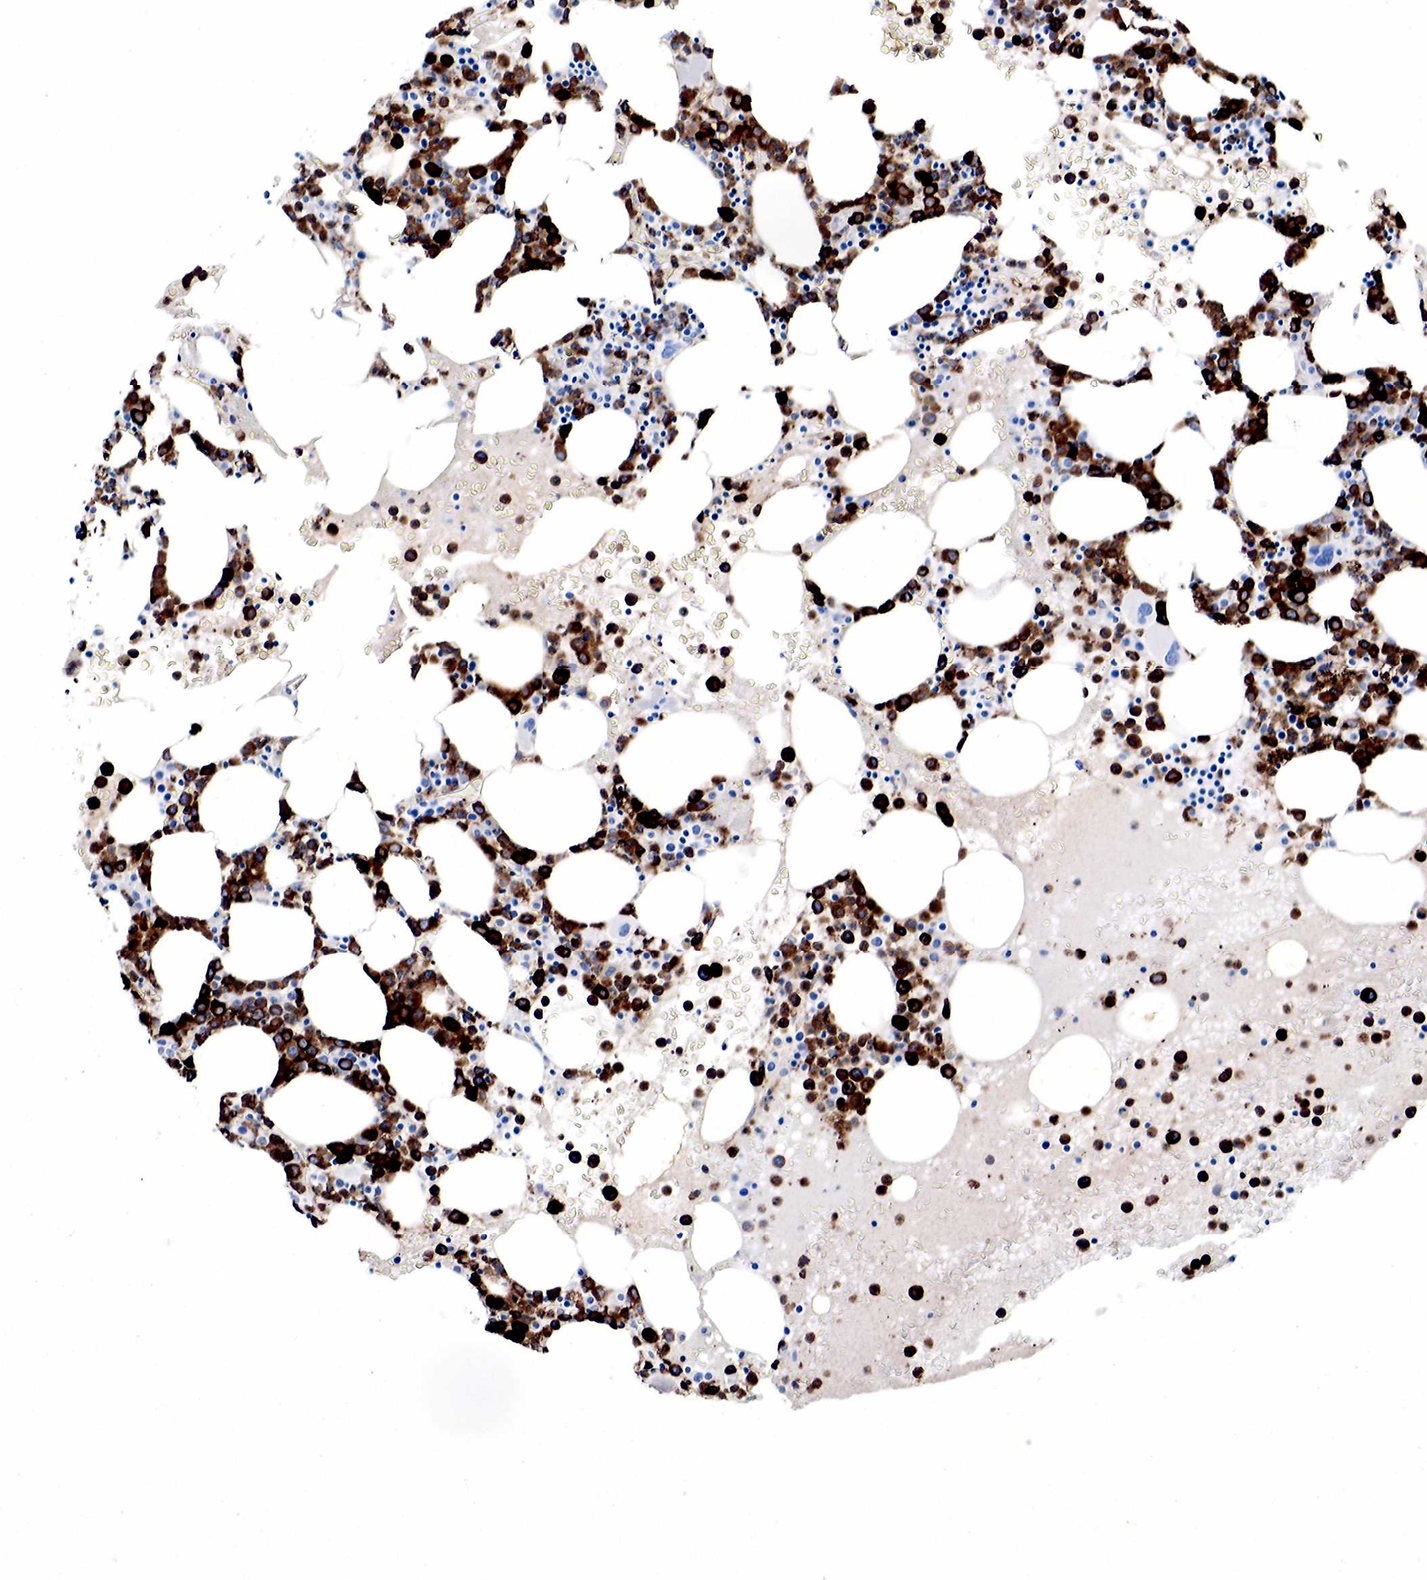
{"staining": {"intensity": "strong", "quantity": "25%-75%", "location": "cytoplasmic/membranous"}, "tissue": "bone marrow", "cell_type": "Hematopoietic cells", "image_type": "normal", "snomed": [{"axis": "morphology", "description": "Normal tissue, NOS"}, {"axis": "topography", "description": "Bone marrow"}], "caption": "Immunohistochemistry image of normal bone marrow: bone marrow stained using immunohistochemistry (IHC) displays high levels of strong protein expression localized specifically in the cytoplasmic/membranous of hematopoietic cells, appearing as a cytoplasmic/membranous brown color.", "gene": "LYZ", "patient": {"sex": "female", "age": 88}}